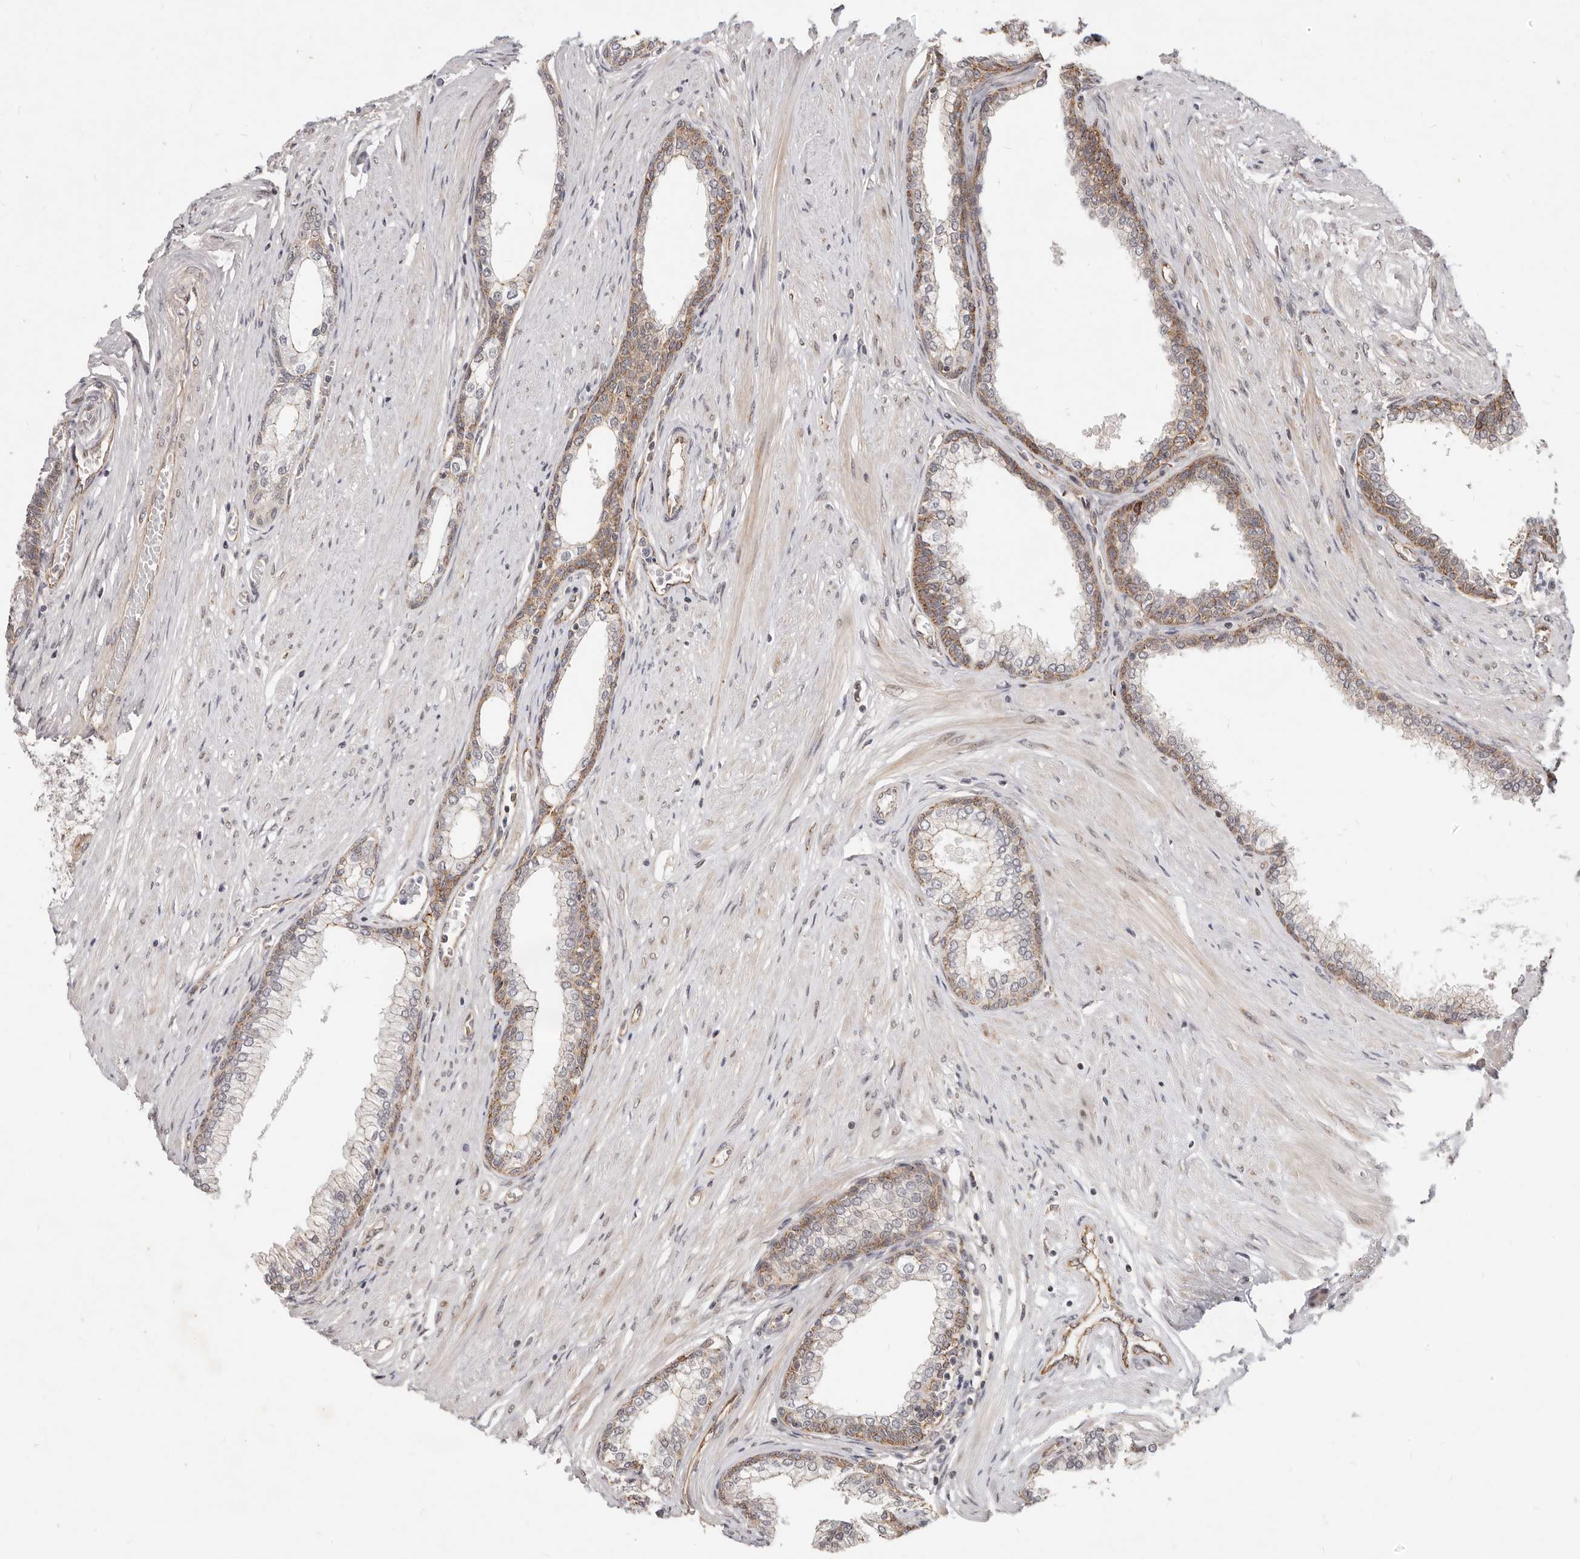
{"staining": {"intensity": "strong", "quantity": "25%-75%", "location": "cytoplasmic/membranous"}, "tissue": "prostate", "cell_type": "Glandular cells", "image_type": "normal", "snomed": [{"axis": "morphology", "description": "Normal tissue, NOS"}, {"axis": "morphology", "description": "Urothelial carcinoma, Low grade"}, {"axis": "topography", "description": "Urinary bladder"}, {"axis": "topography", "description": "Prostate"}], "caption": "High-magnification brightfield microscopy of unremarkable prostate stained with DAB (brown) and counterstained with hematoxylin (blue). glandular cells exhibit strong cytoplasmic/membranous positivity is appreciated in approximately25%-75% of cells.", "gene": "USP49", "patient": {"sex": "male", "age": 60}}